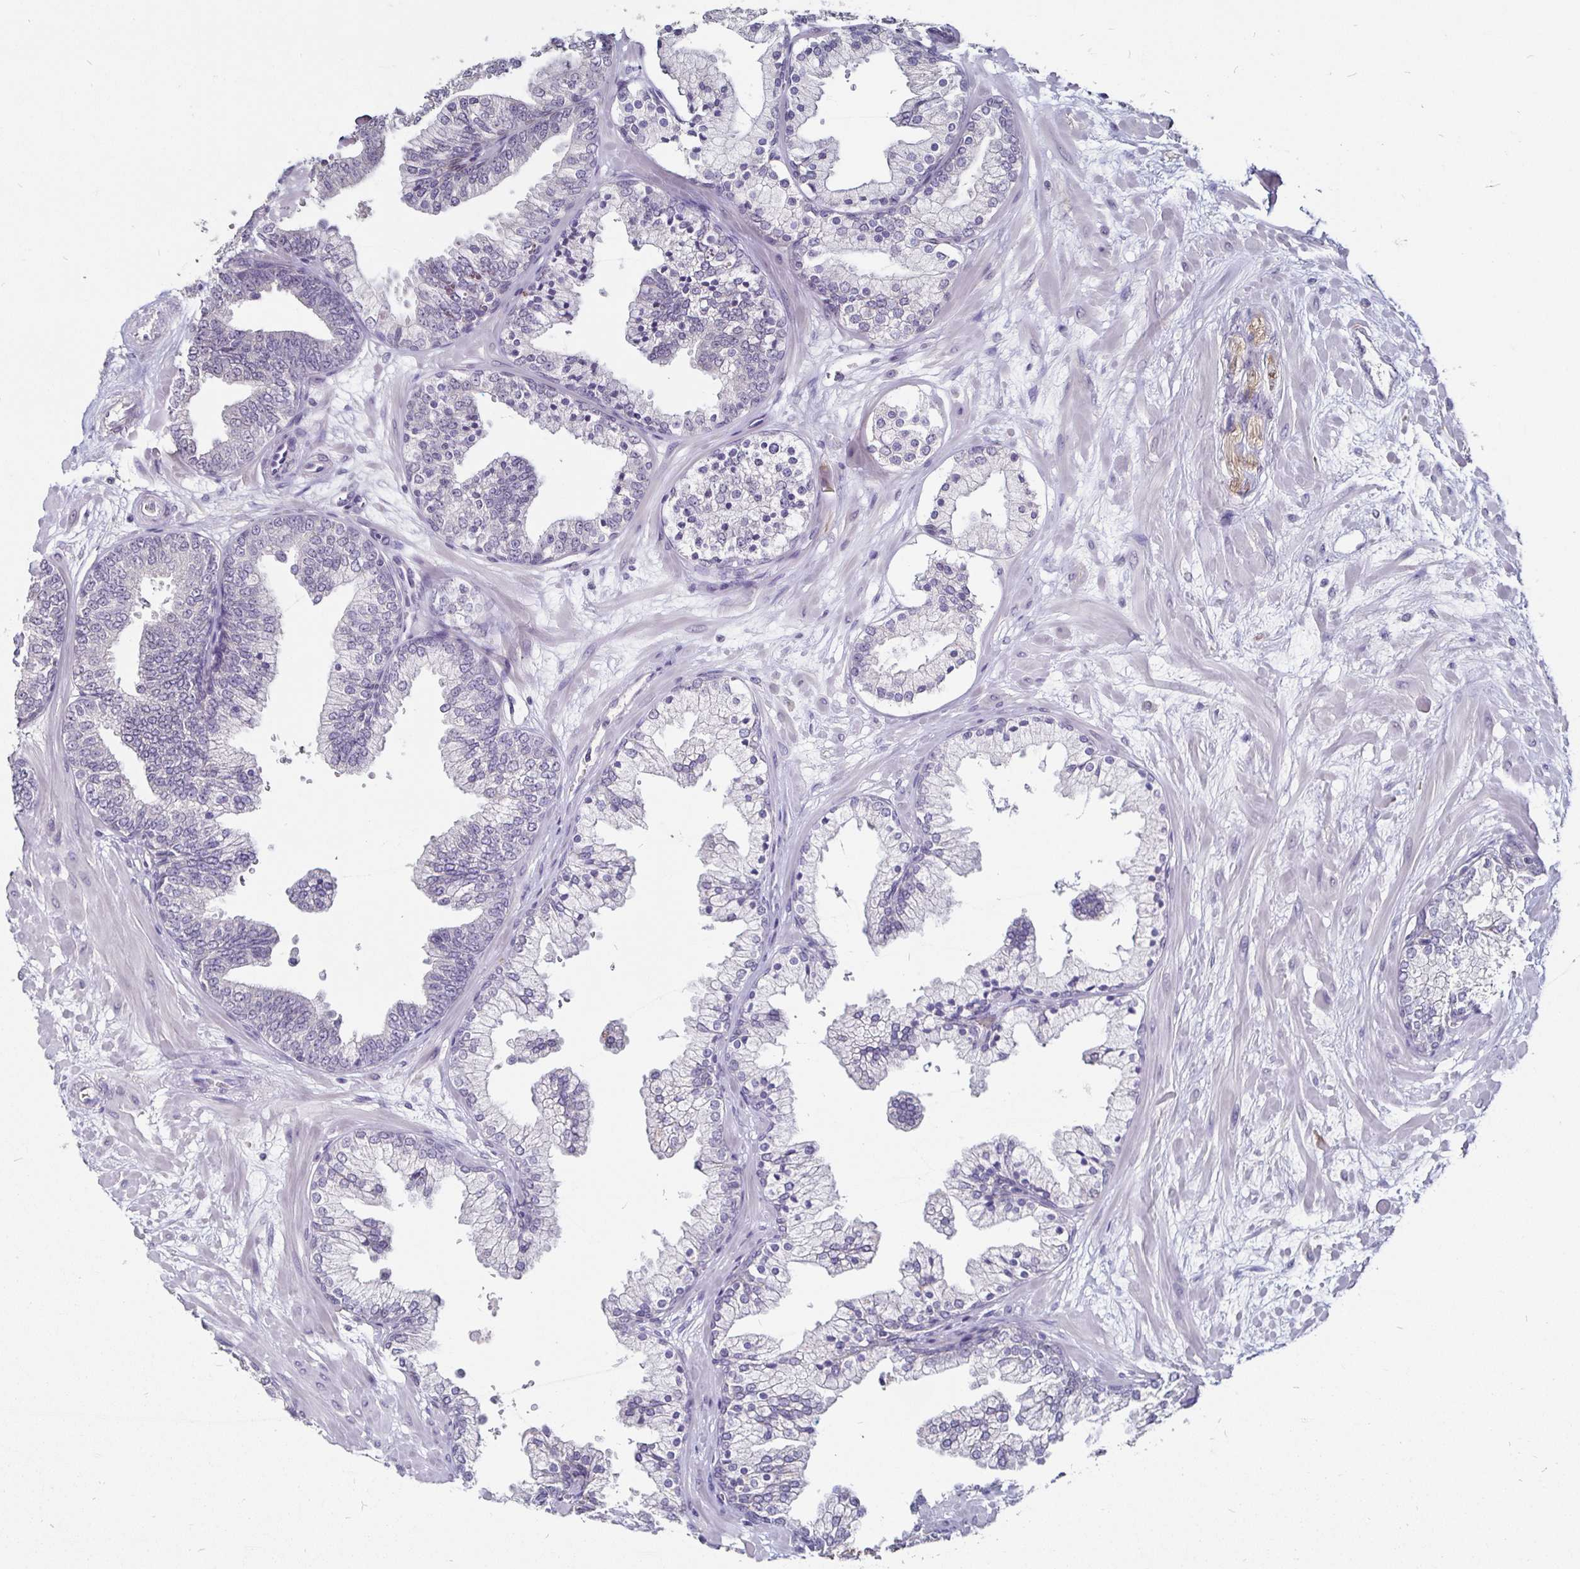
{"staining": {"intensity": "negative", "quantity": "none", "location": "none"}, "tissue": "prostate", "cell_type": "Glandular cells", "image_type": "normal", "snomed": [{"axis": "morphology", "description": "Normal tissue, NOS"}, {"axis": "topography", "description": "Prostate"}, {"axis": "topography", "description": "Peripheral nerve tissue"}], "caption": "Prostate was stained to show a protein in brown. There is no significant expression in glandular cells. (DAB (3,3'-diaminobenzidine) IHC with hematoxylin counter stain).", "gene": "FAIM2", "patient": {"sex": "male", "age": 61}}